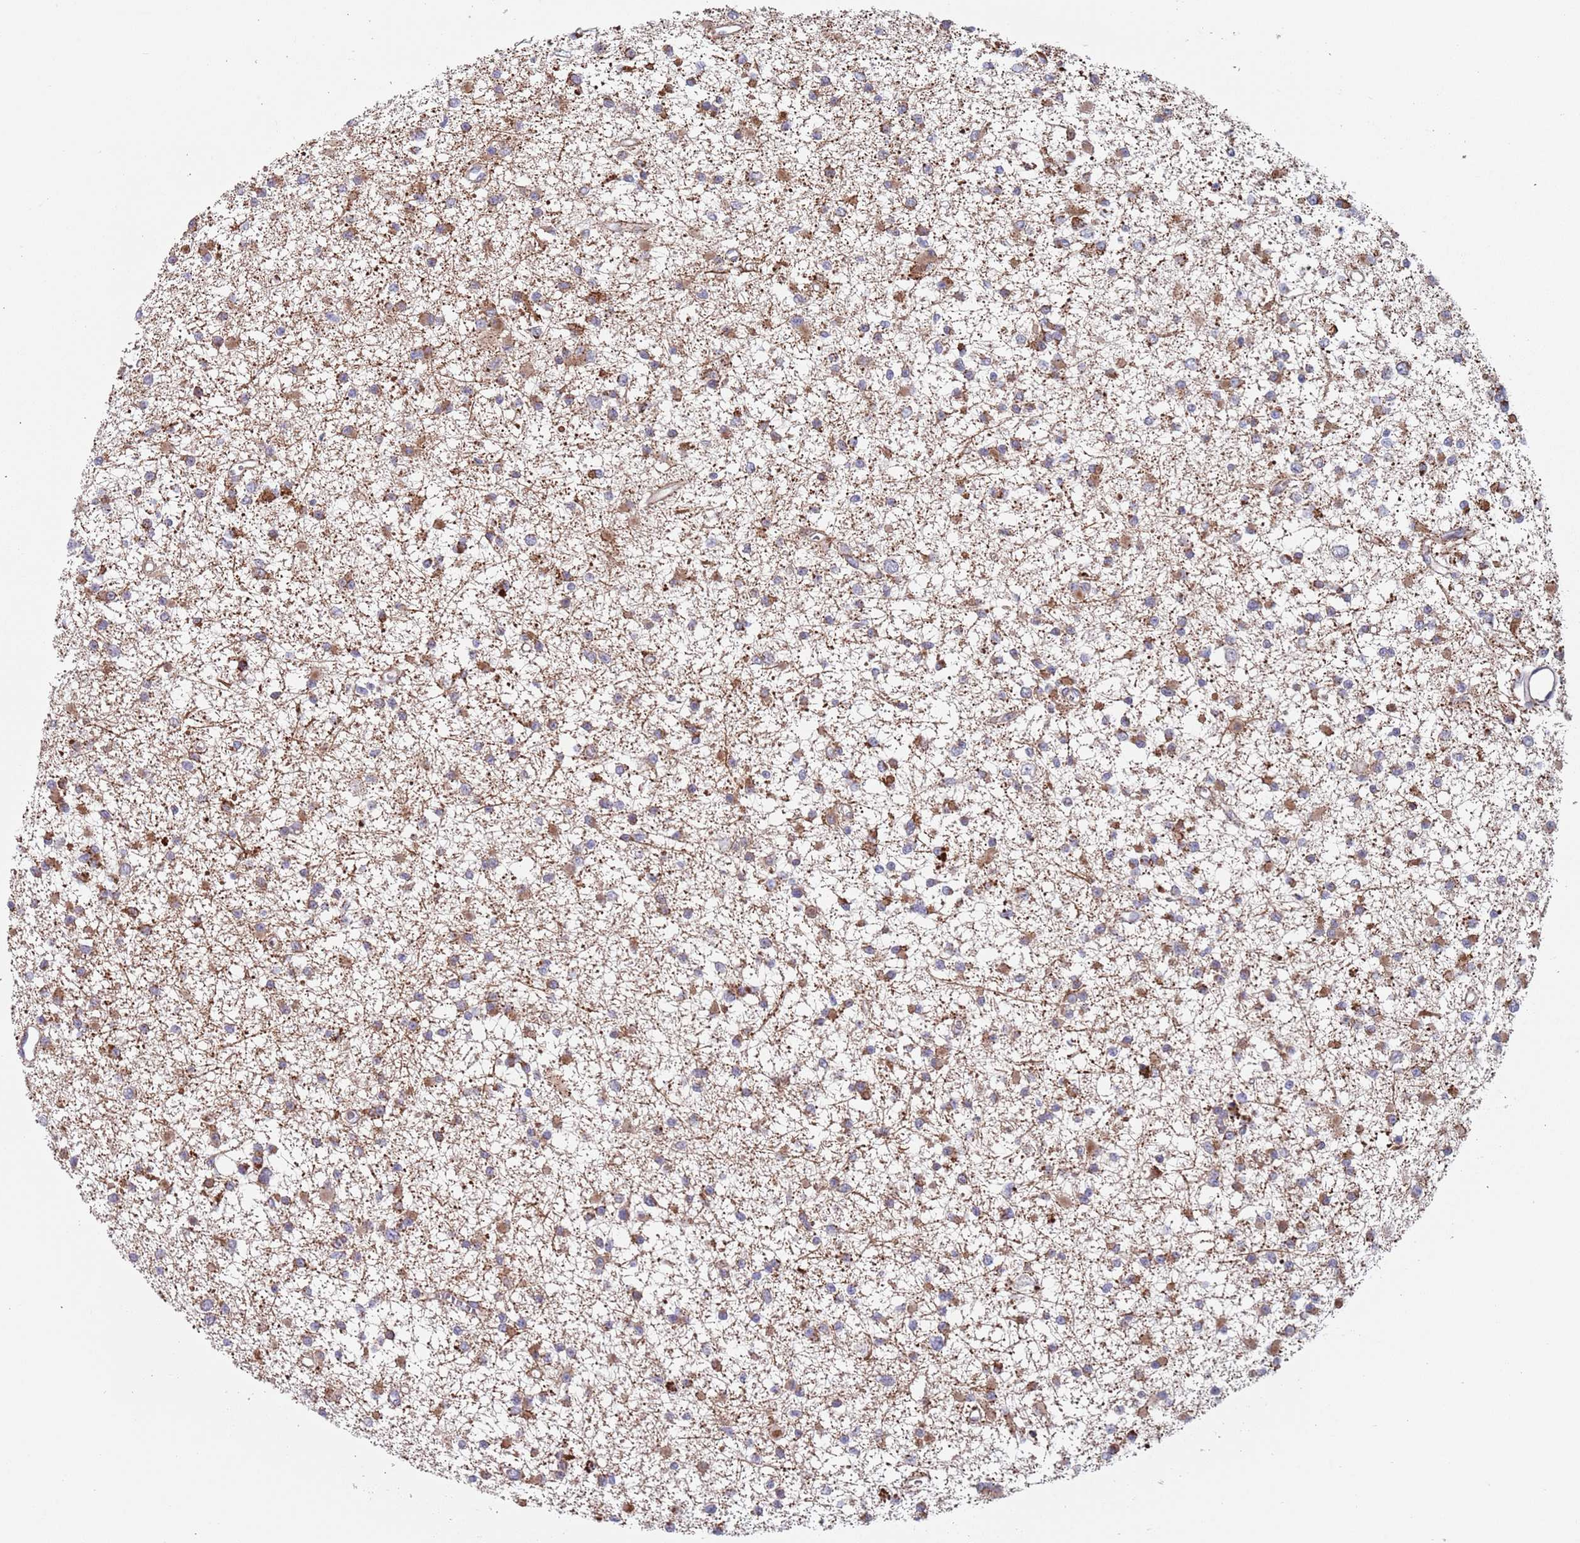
{"staining": {"intensity": "moderate", "quantity": ">75%", "location": "cytoplasmic/membranous"}, "tissue": "glioma", "cell_type": "Tumor cells", "image_type": "cancer", "snomed": [{"axis": "morphology", "description": "Glioma, malignant, Low grade"}, {"axis": "topography", "description": "Brain"}], "caption": "IHC of low-grade glioma (malignant) displays medium levels of moderate cytoplasmic/membranous staining in about >75% of tumor cells. The protein of interest is stained brown, and the nuclei are stained in blue (DAB (3,3'-diaminobenzidine) IHC with brightfield microscopy, high magnification).", "gene": "ZNF140", "patient": {"sex": "female", "age": 22}}